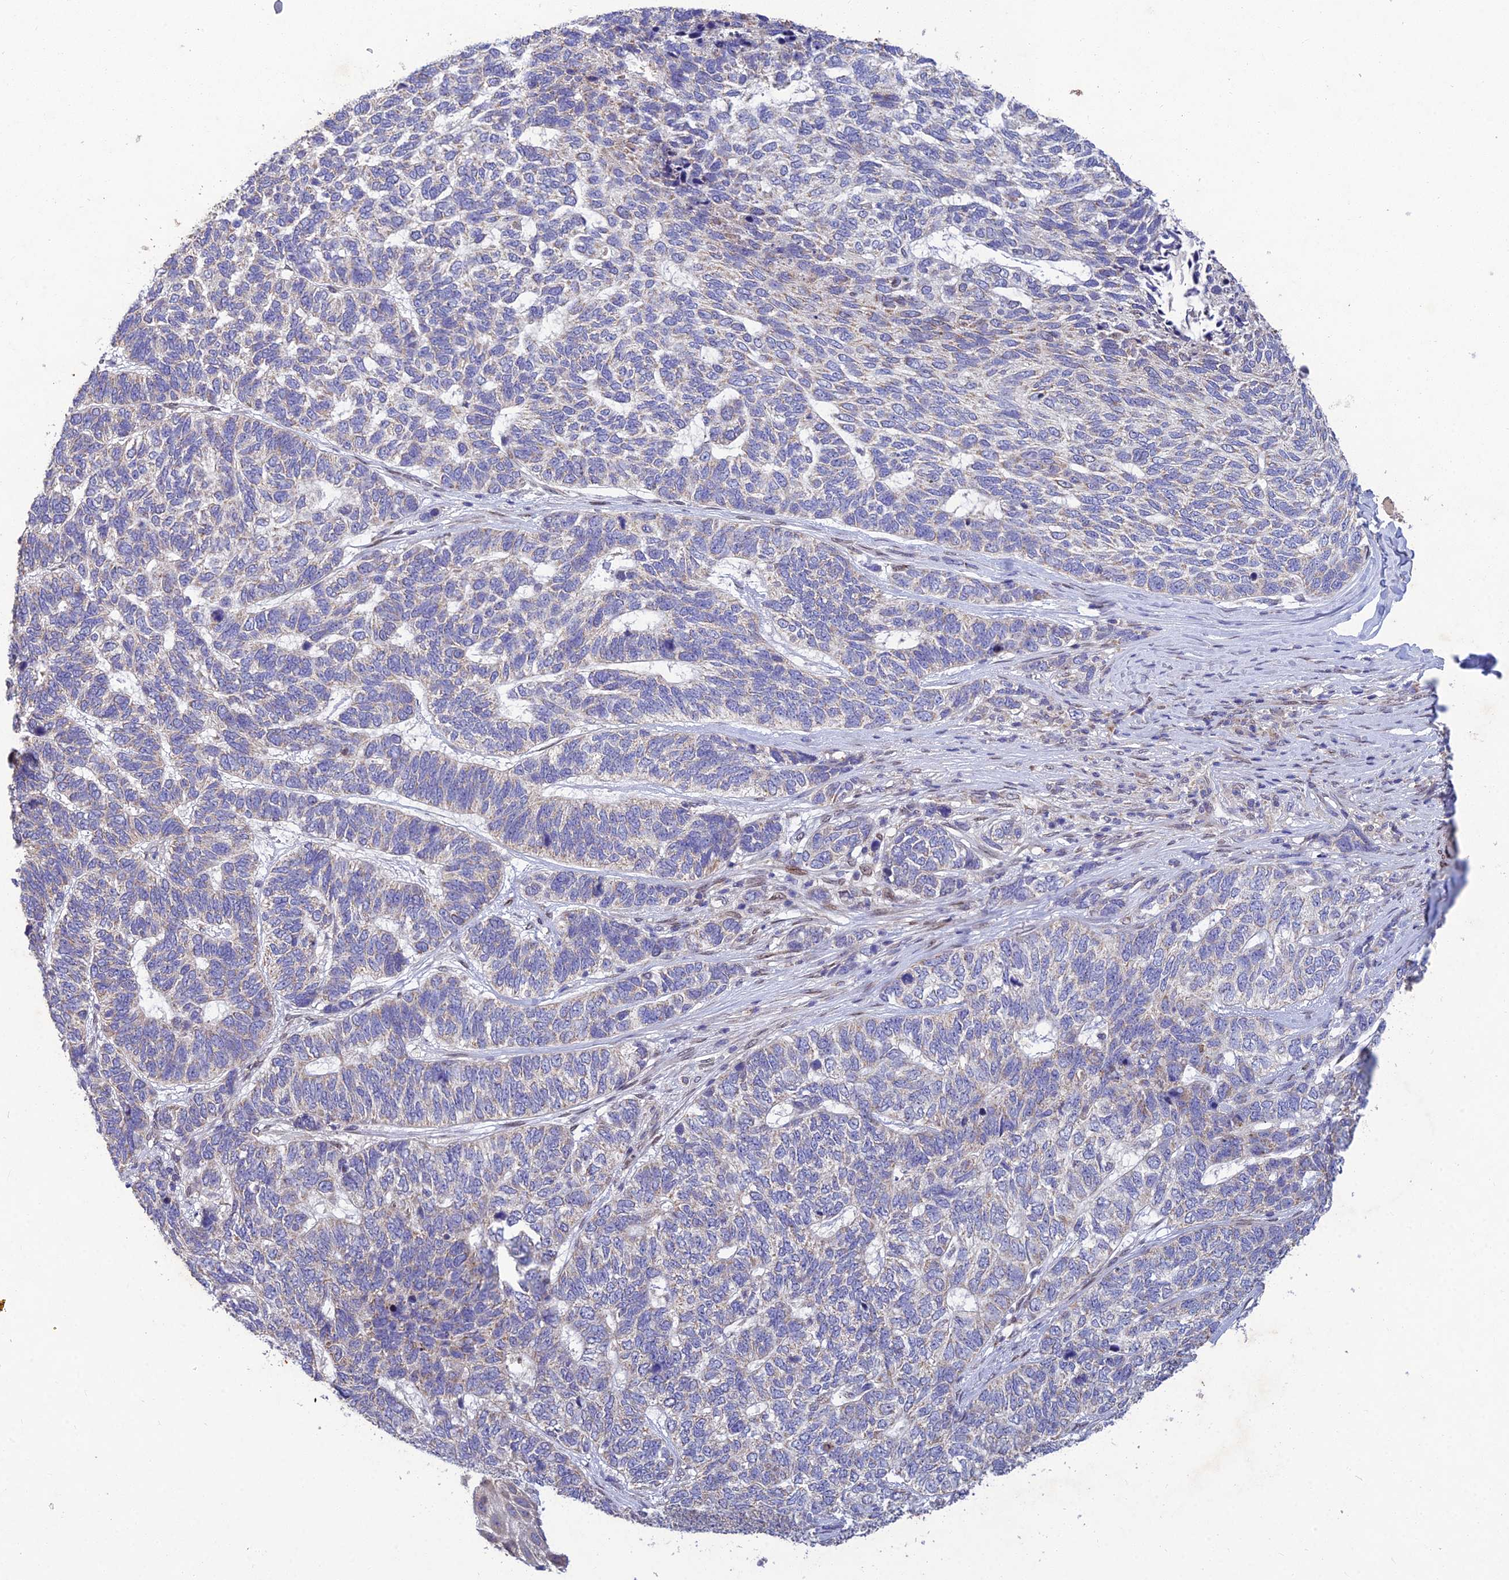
{"staining": {"intensity": "negative", "quantity": "none", "location": "none"}, "tissue": "skin cancer", "cell_type": "Tumor cells", "image_type": "cancer", "snomed": [{"axis": "morphology", "description": "Basal cell carcinoma"}, {"axis": "topography", "description": "Skin"}], "caption": "This is an immunohistochemistry photomicrograph of human skin basal cell carcinoma. There is no staining in tumor cells.", "gene": "MGAT2", "patient": {"sex": "female", "age": 65}}